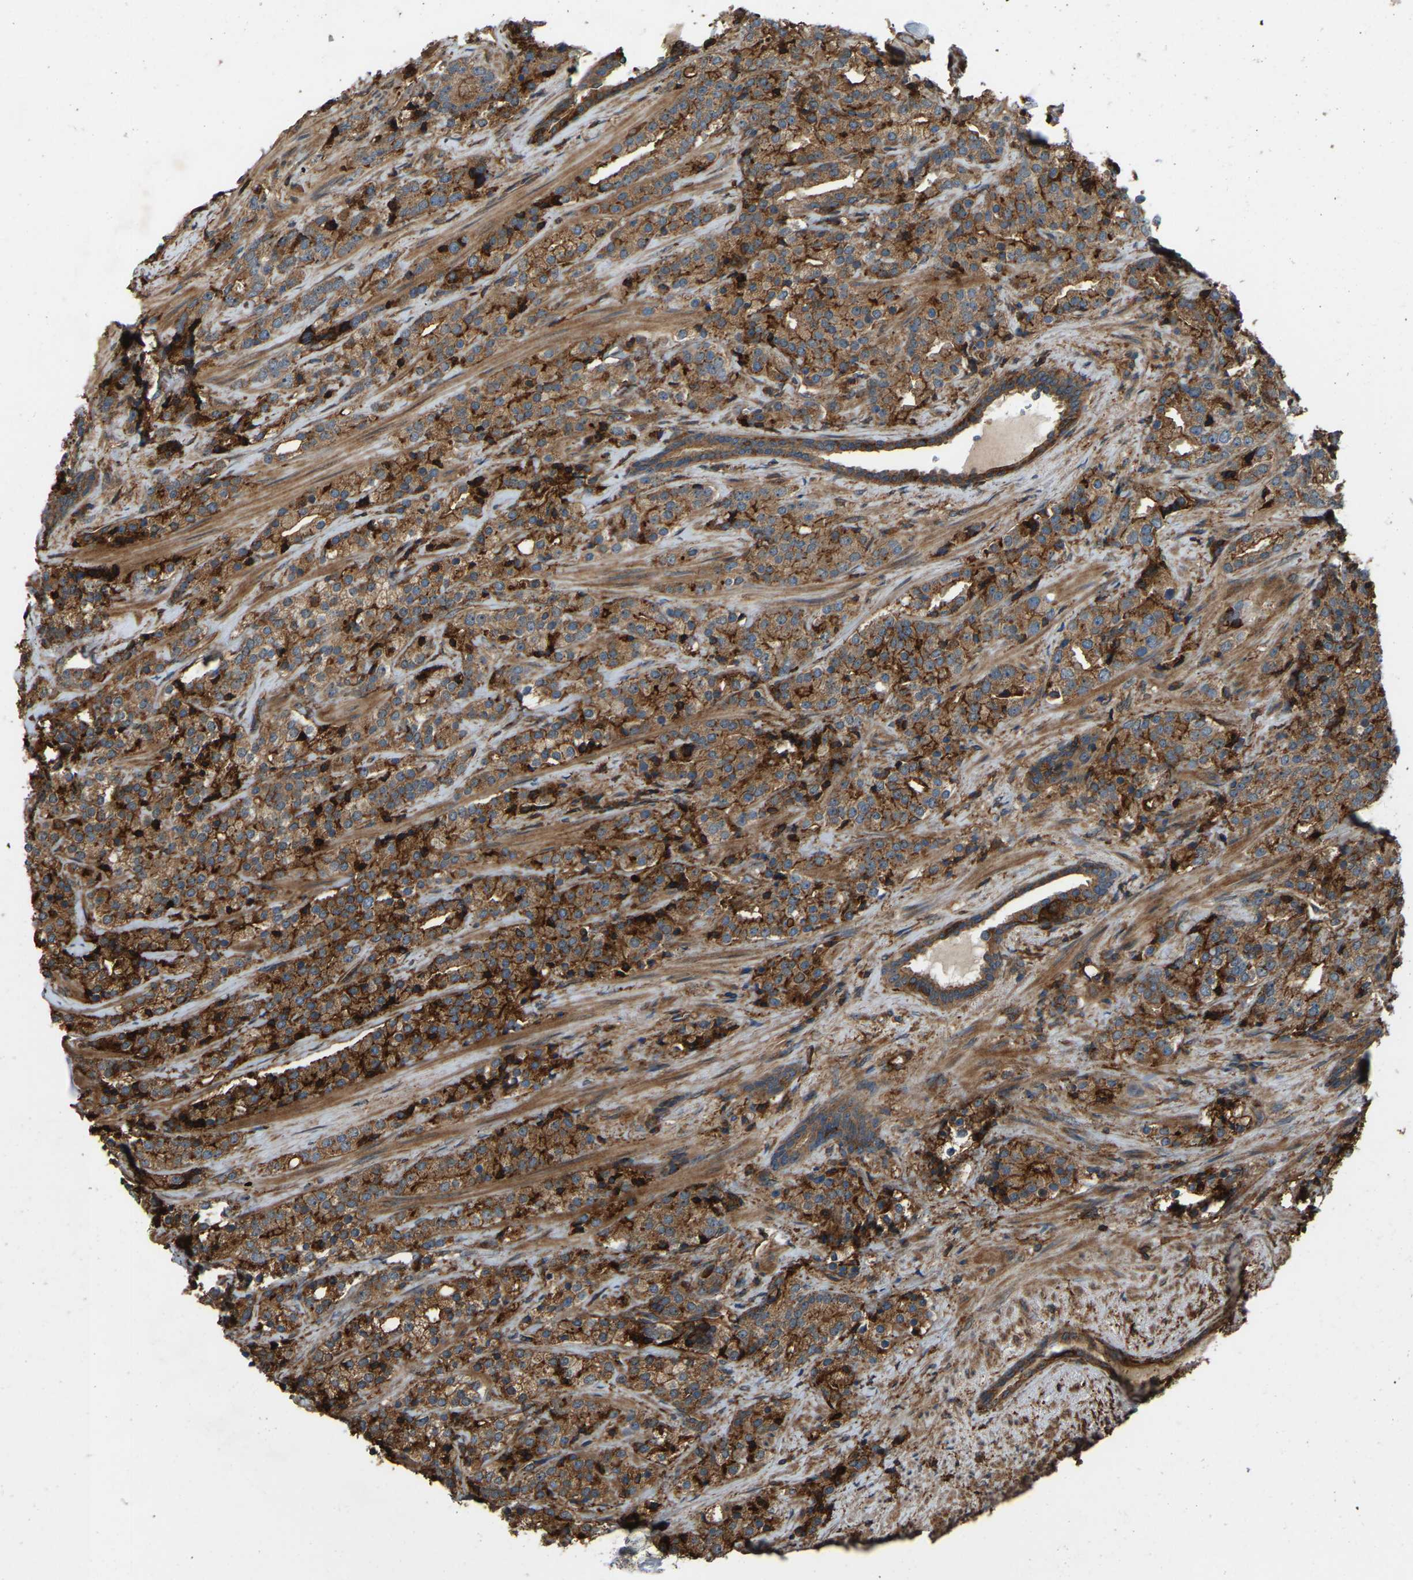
{"staining": {"intensity": "moderate", "quantity": ">75%", "location": "cytoplasmic/membranous"}, "tissue": "prostate cancer", "cell_type": "Tumor cells", "image_type": "cancer", "snomed": [{"axis": "morphology", "description": "Adenocarcinoma, High grade"}, {"axis": "topography", "description": "Prostate"}], "caption": "A histopathology image of prostate cancer (adenocarcinoma (high-grade)) stained for a protein shows moderate cytoplasmic/membranous brown staining in tumor cells.", "gene": "SAMD9L", "patient": {"sex": "male", "age": 71}}